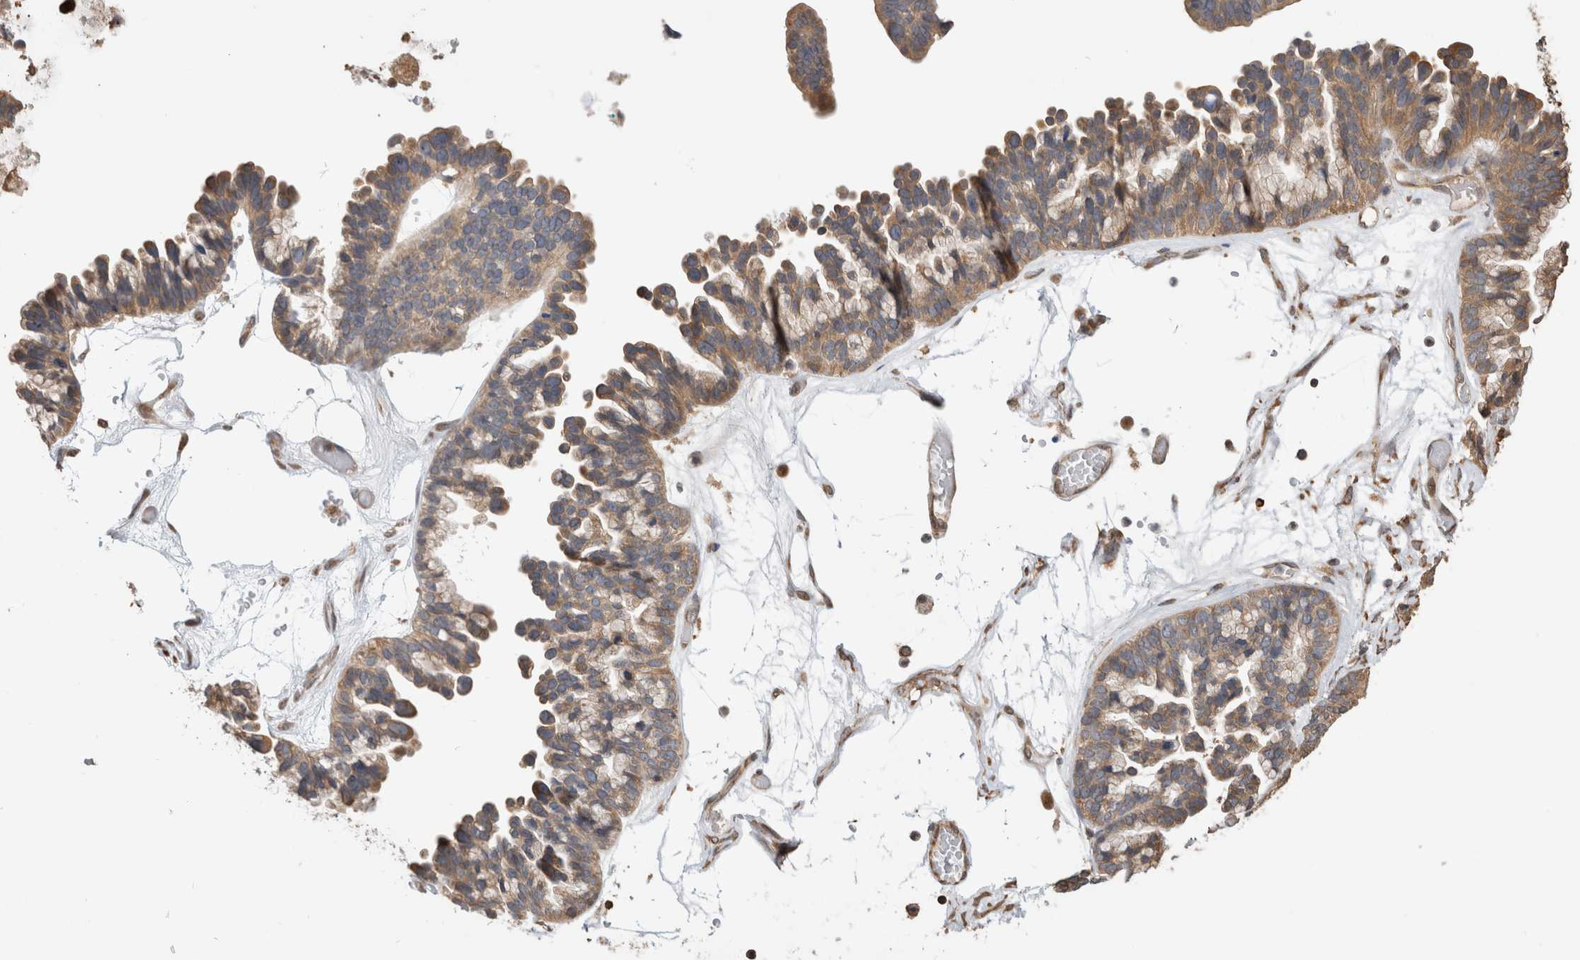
{"staining": {"intensity": "moderate", "quantity": "25%-75%", "location": "cytoplasmic/membranous"}, "tissue": "ovarian cancer", "cell_type": "Tumor cells", "image_type": "cancer", "snomed": [{"axis": "morphology", "description": "Cystadenocarcinoma, serous, NOS"}, {"axis": "topography", "description": "Ovary"}], "caption": "Tumor cells demonstrate medium levels of moderate cytoplasmic/membranous positivity in approximately 25%-75% of cells in serous cystadenocarcinoma (ovarian).", "gene": "CLIP1", "patient": {"sex": "female", "age": 56}}